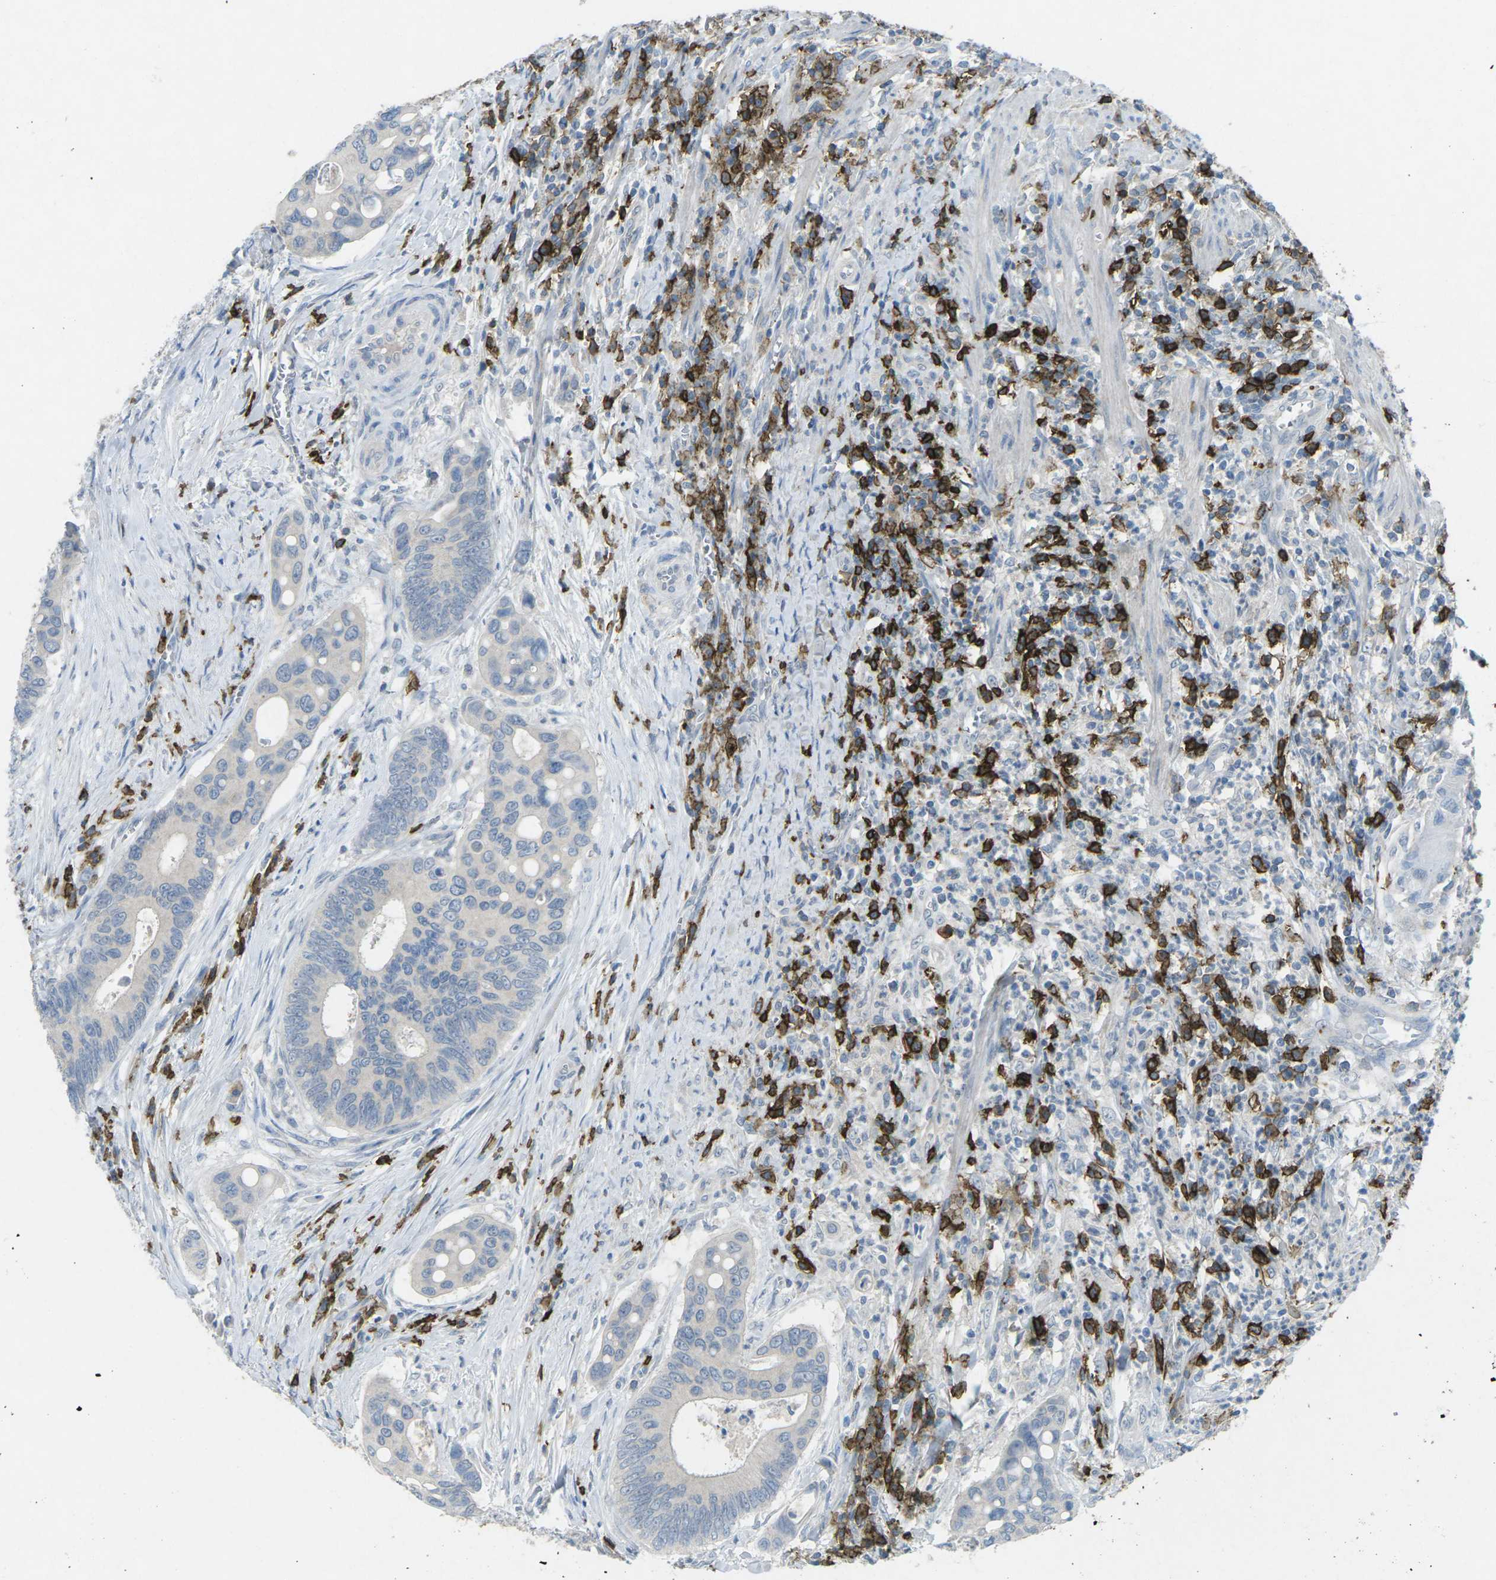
{"staining": {"intensity": "negative", "quantity": "none", "location": "none"}, "tissue": "colorectal cancer", "cell_type": "Tumor cells", "image_type": "cancer", "snomed": [{"axis": "morphology", "description": "Inflammation, NOS"}, {"axis": "morphology", "description": "Adenocarcinoma, NOS"}, {"axis": "topography", "description": "Colon"}], "caption": "This is a photomicrograph of IHC staining of colorectal cancer, which shows no staining in tumor cells. The staining is performed using DAB (3,3'-diaminobenzidine) brown chromogen with nuclei counter-stained in using hematoxylin.", "gene": "CD19", "patient": {"sex": "male", "age": 72}}